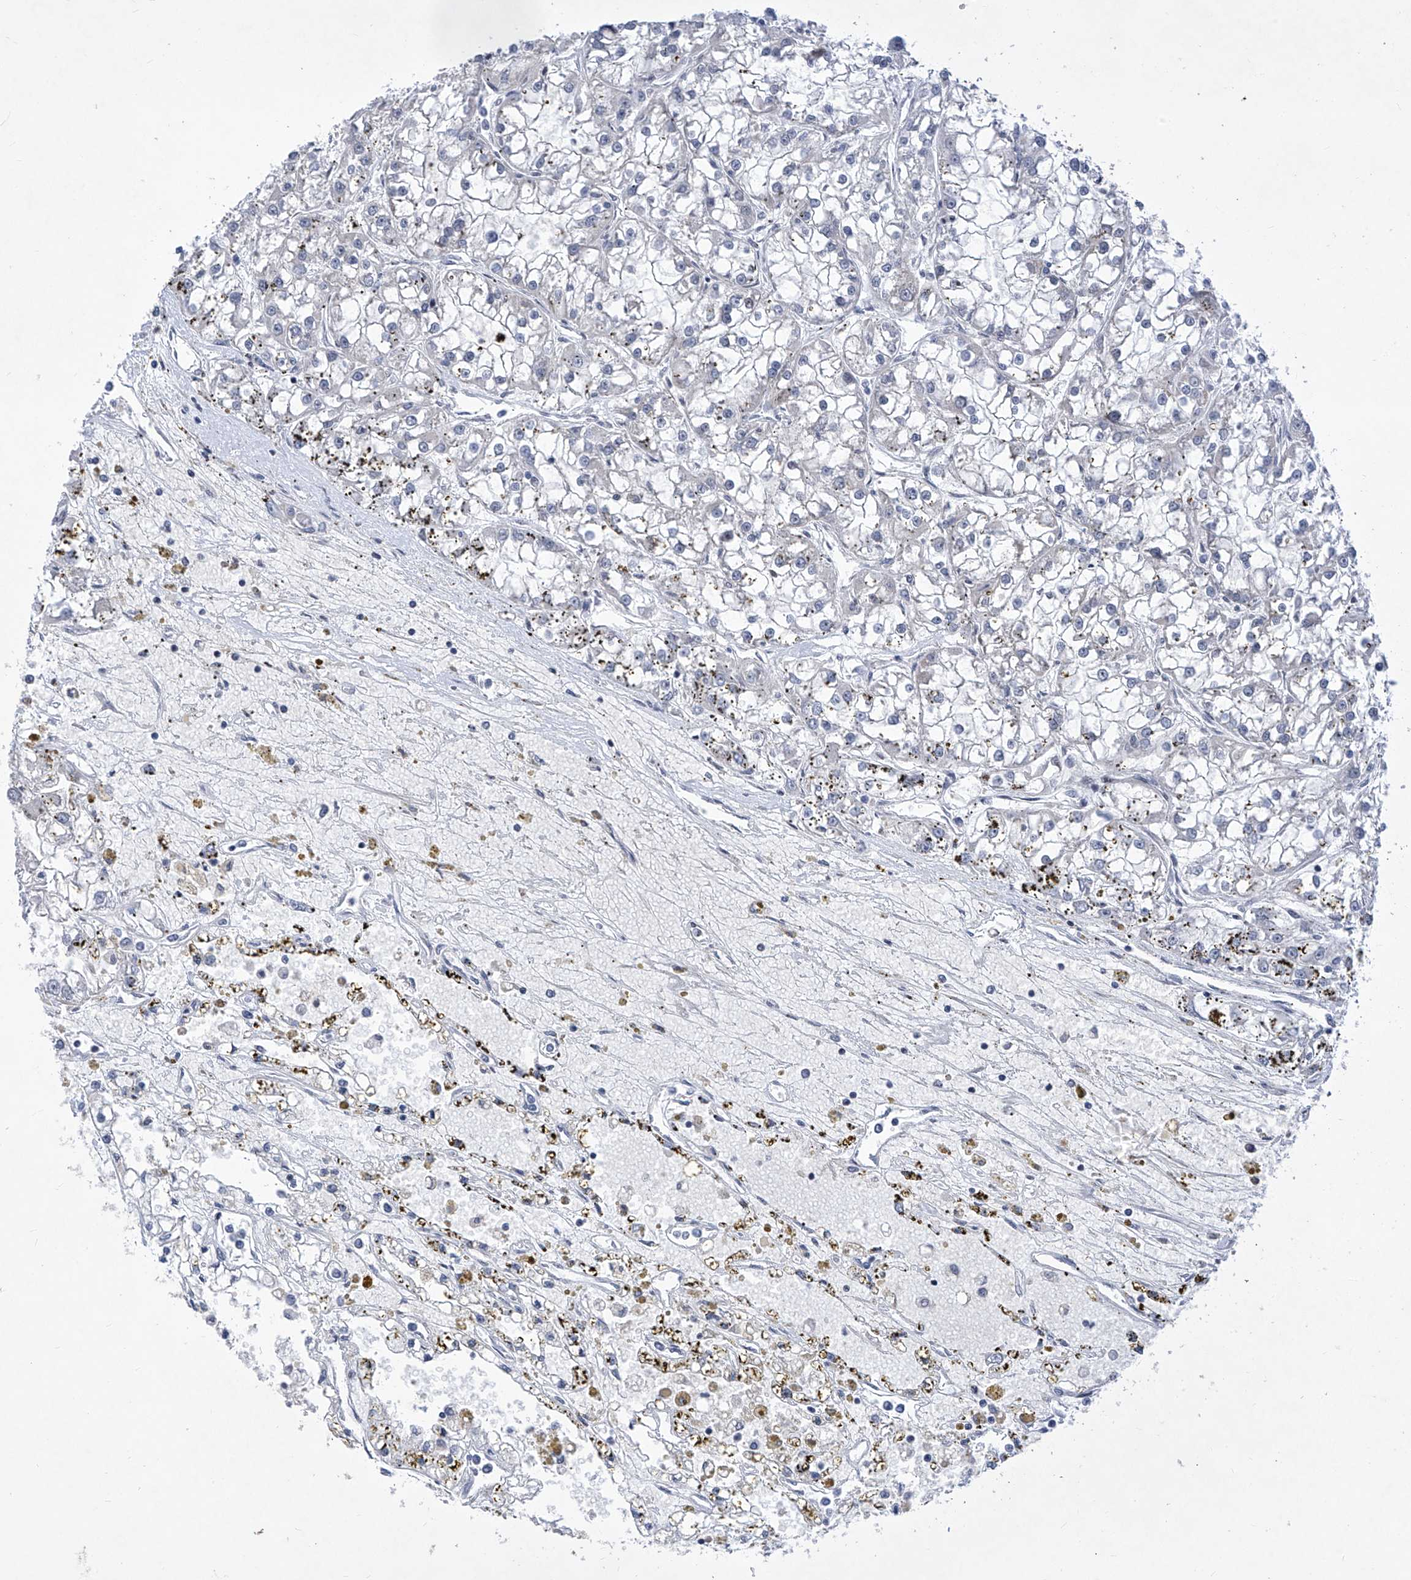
{"staining": {"intensity": "negative", "quantity": "none", "location": "none"}, "tissue": "renal cancer", "cell_type": "Tumor cells", "image_type": "cancer", "snomed": [{"axis": "morphology", "description": "Adenocarcinoma, NOS"}, {"axis": "topography", "description": "Kidney"}], "caption": "Human renal cancer stained for a protein using immunohistochemistry exhibits no staining in tumor cells.", "gene": "NUFIP1", "patient": {"sex": "female", "age": 52}}